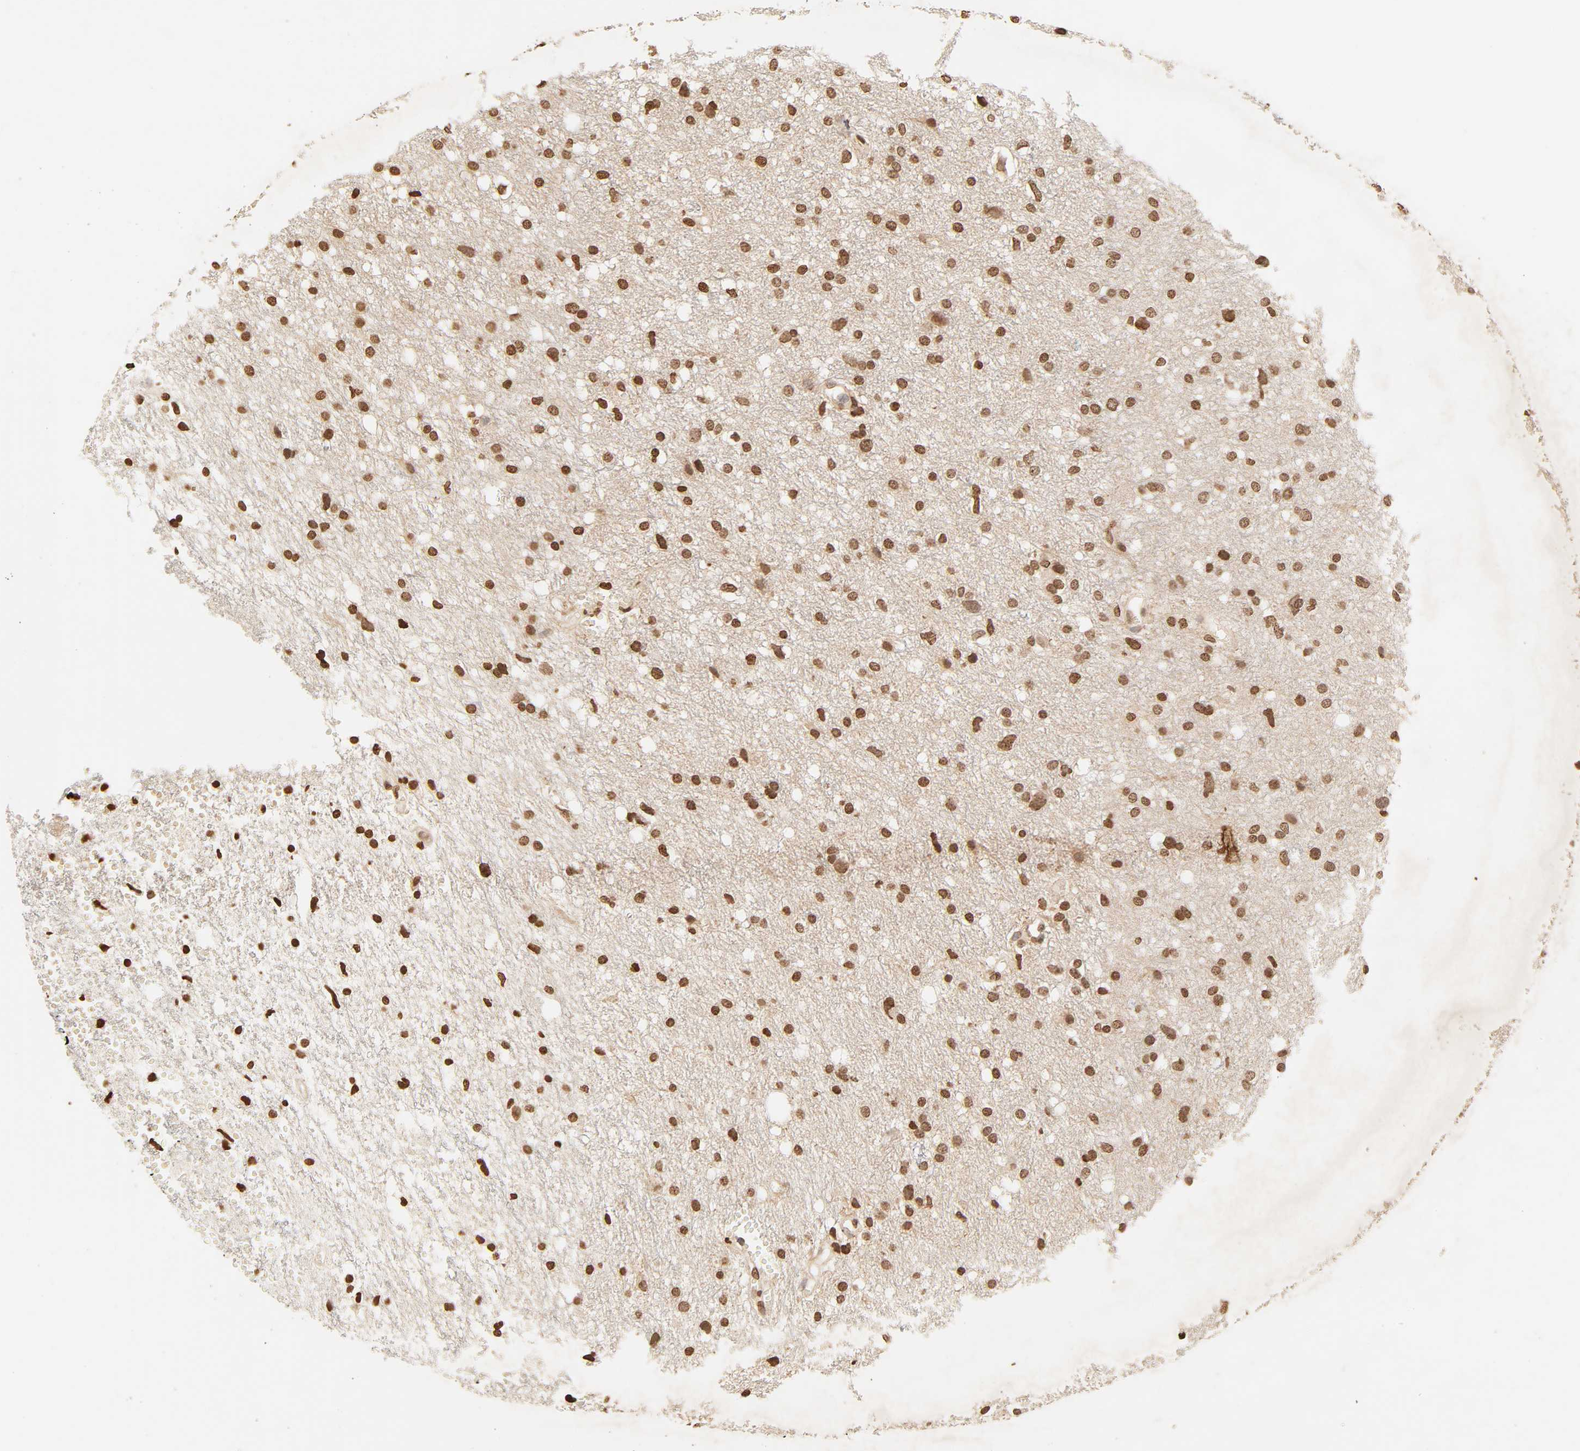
{"staining": {"intensity": "strong", "quantity": ">75%", "location": "nuclear"}, "tissue": "glioma", "cell_type": "Tumor cells", "image_type": "cancer", "snomed": [{"axis": "morphology", "description": "Glioma, malignant, High grade"}, {"axis": "topography", "description": "Brain"}], "caption": "Glioma was stained to show a protein in brown. There is high levels of strong nuclear expression in approximately >75% of tumor cells.", "gene": "TBL1X", "patient": {"sex": "female", "age": 59}}